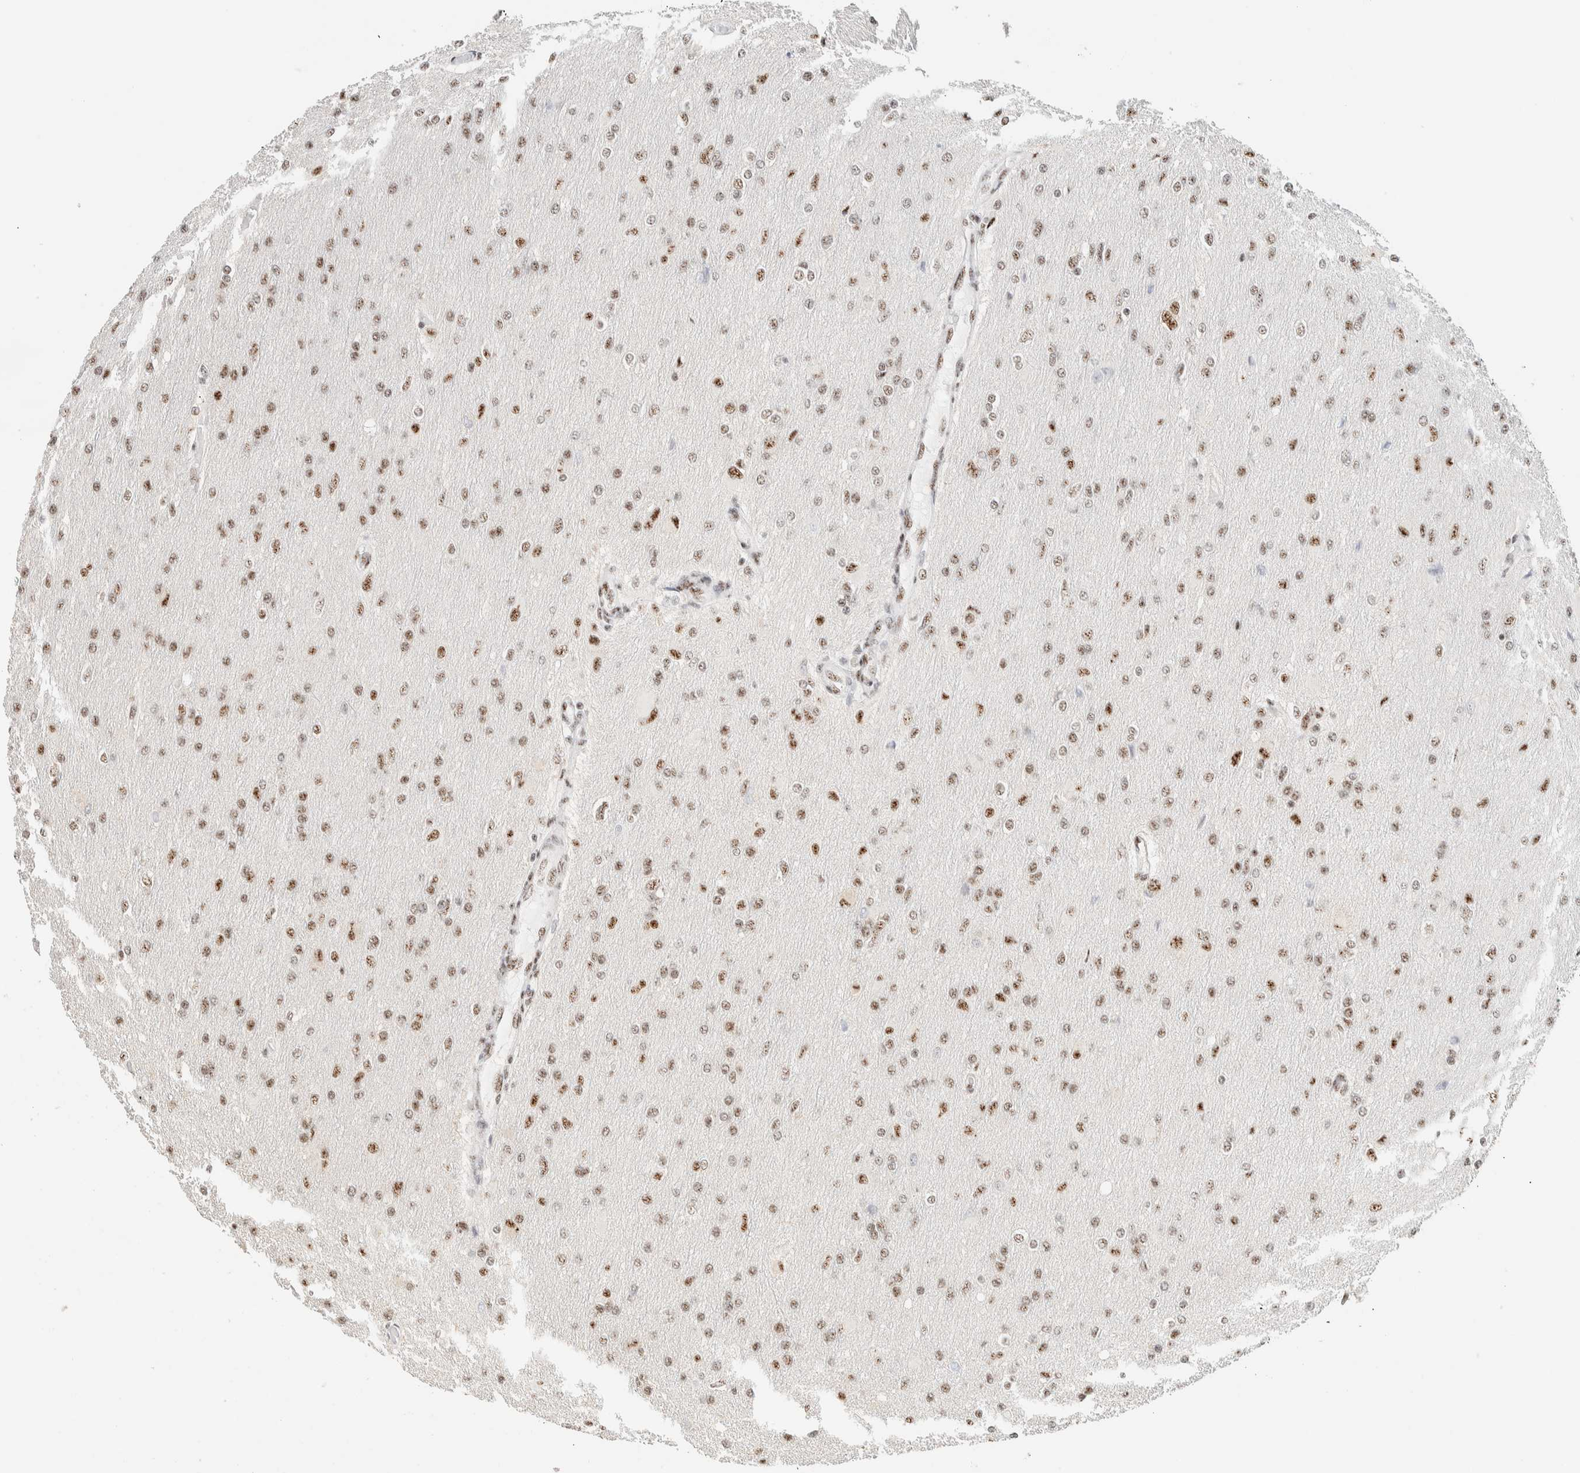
{"staining": {"intensity": "moderate", "quantity": ">75%", "location": "nuclear"}, "tissue": "glioma", "cell_type": "Tumor cells", "image_type": "cancer", "snomed": [{"axis": "morphology", "description": "Glioma, malignant, High grade"}, {"axis": "topography", "description": "Cerebral cortex"}], "caption": "Tumor cells reveal medium levels of moderate nuclear expression in approximately >75% of cells in glioma.", "gene": "SON", "patient": {"sex": "female", "age": 36}}